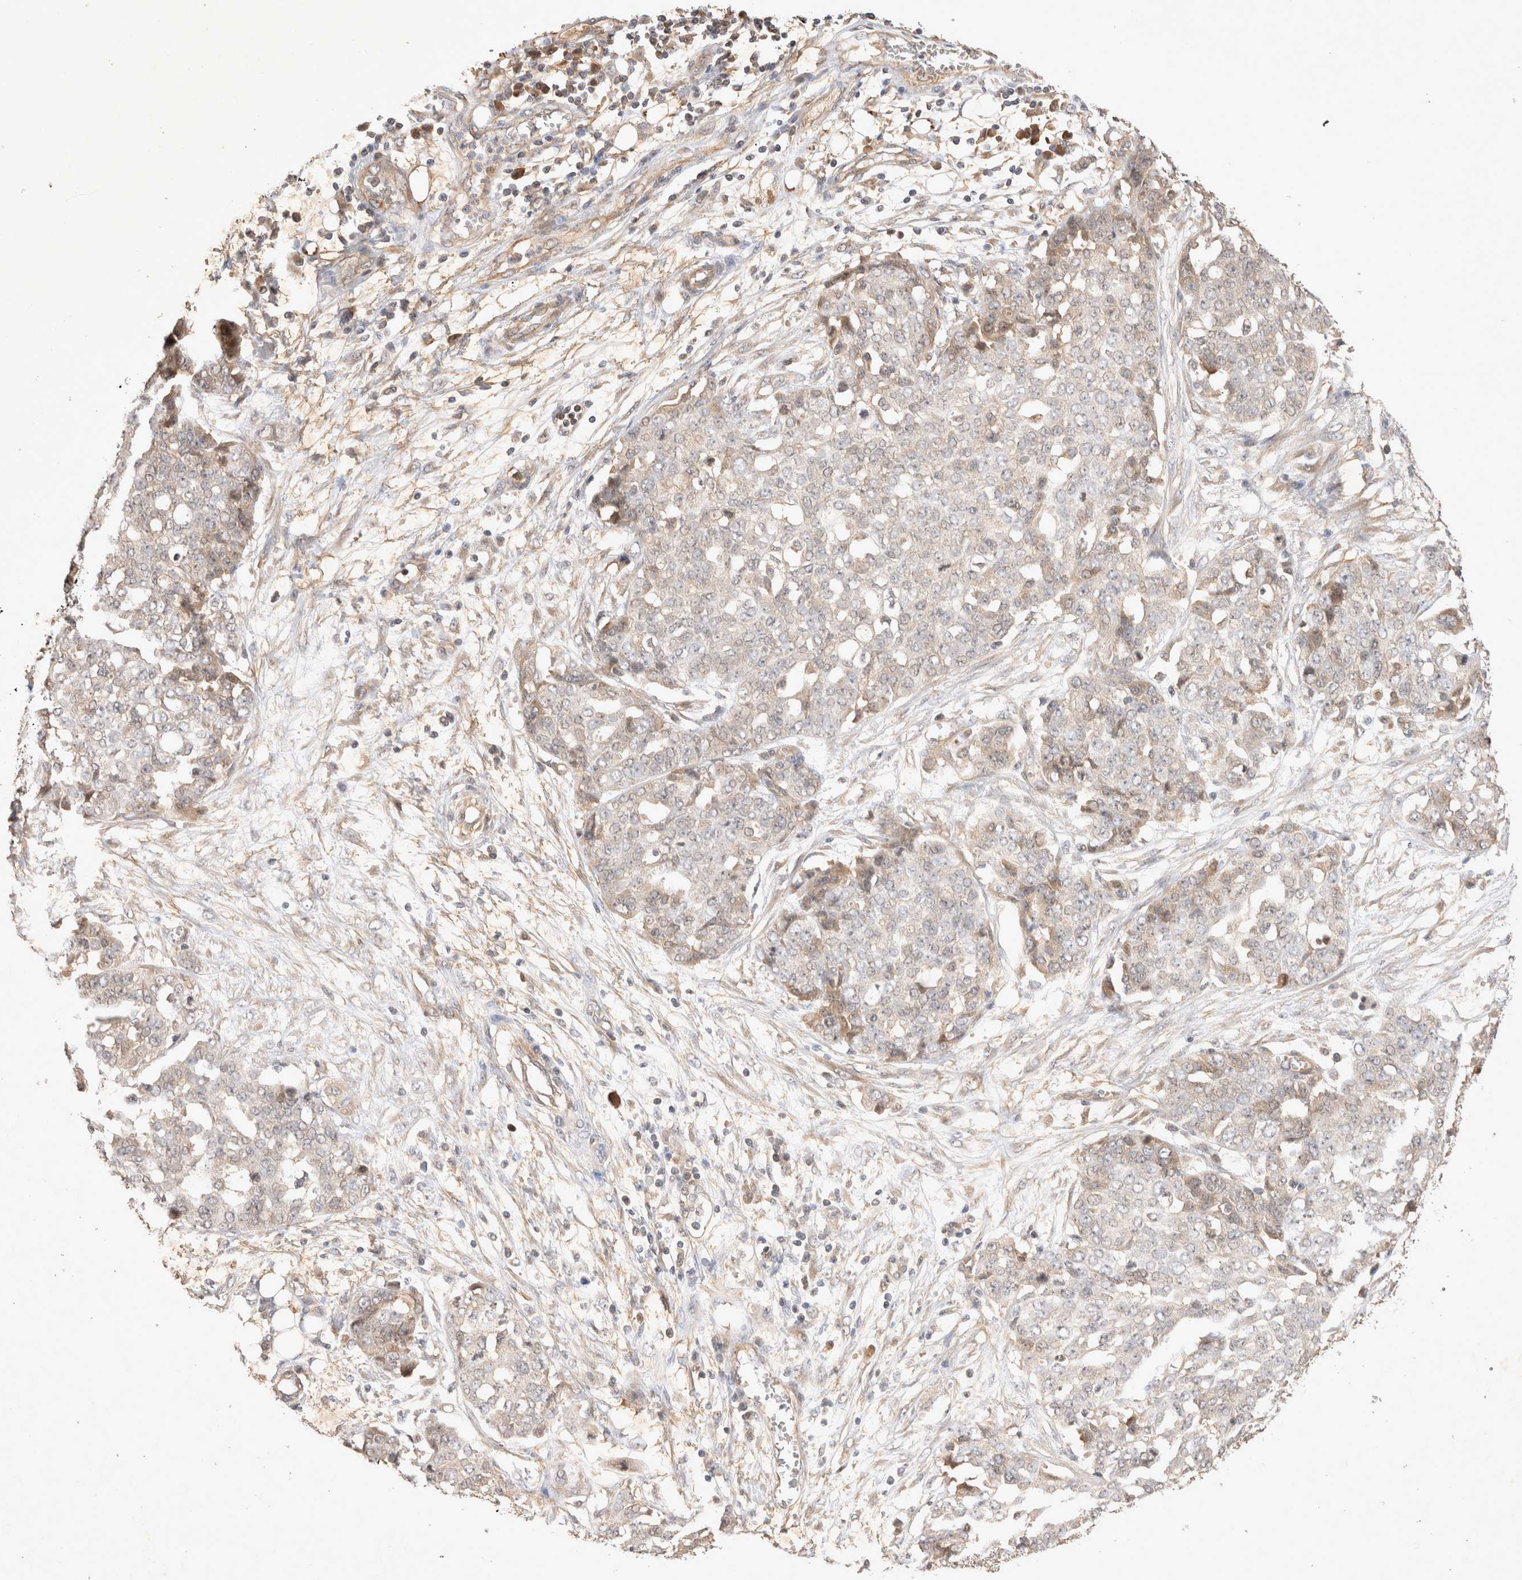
{"staining": {"intensity": "weak", "quantity": "<25%", "location": "cytoplasmic/membranous"}, "tissue": "ovarian cancer", "cell_type": "Tumor cells", "image_type": "cancer", "snomed": [{"axis": "morphology", "description": "Cystadenocarcinoma, serous, NOS"}, {"axis": "topography", "description": "Soft tissue"}, {"axis": "topography", "description": "Ovary"}], "caption": "Immunohistochemistry micrograph of human ovarian serous cystadenocarcinoma stained for a protein (brown), which reveals no staining in tumor cells. (DAB immunohistochemistry visualized using brightfield microscopy, high magnification).", "gene": "YES1", "patient": {"sex": "female", "age": 57}}